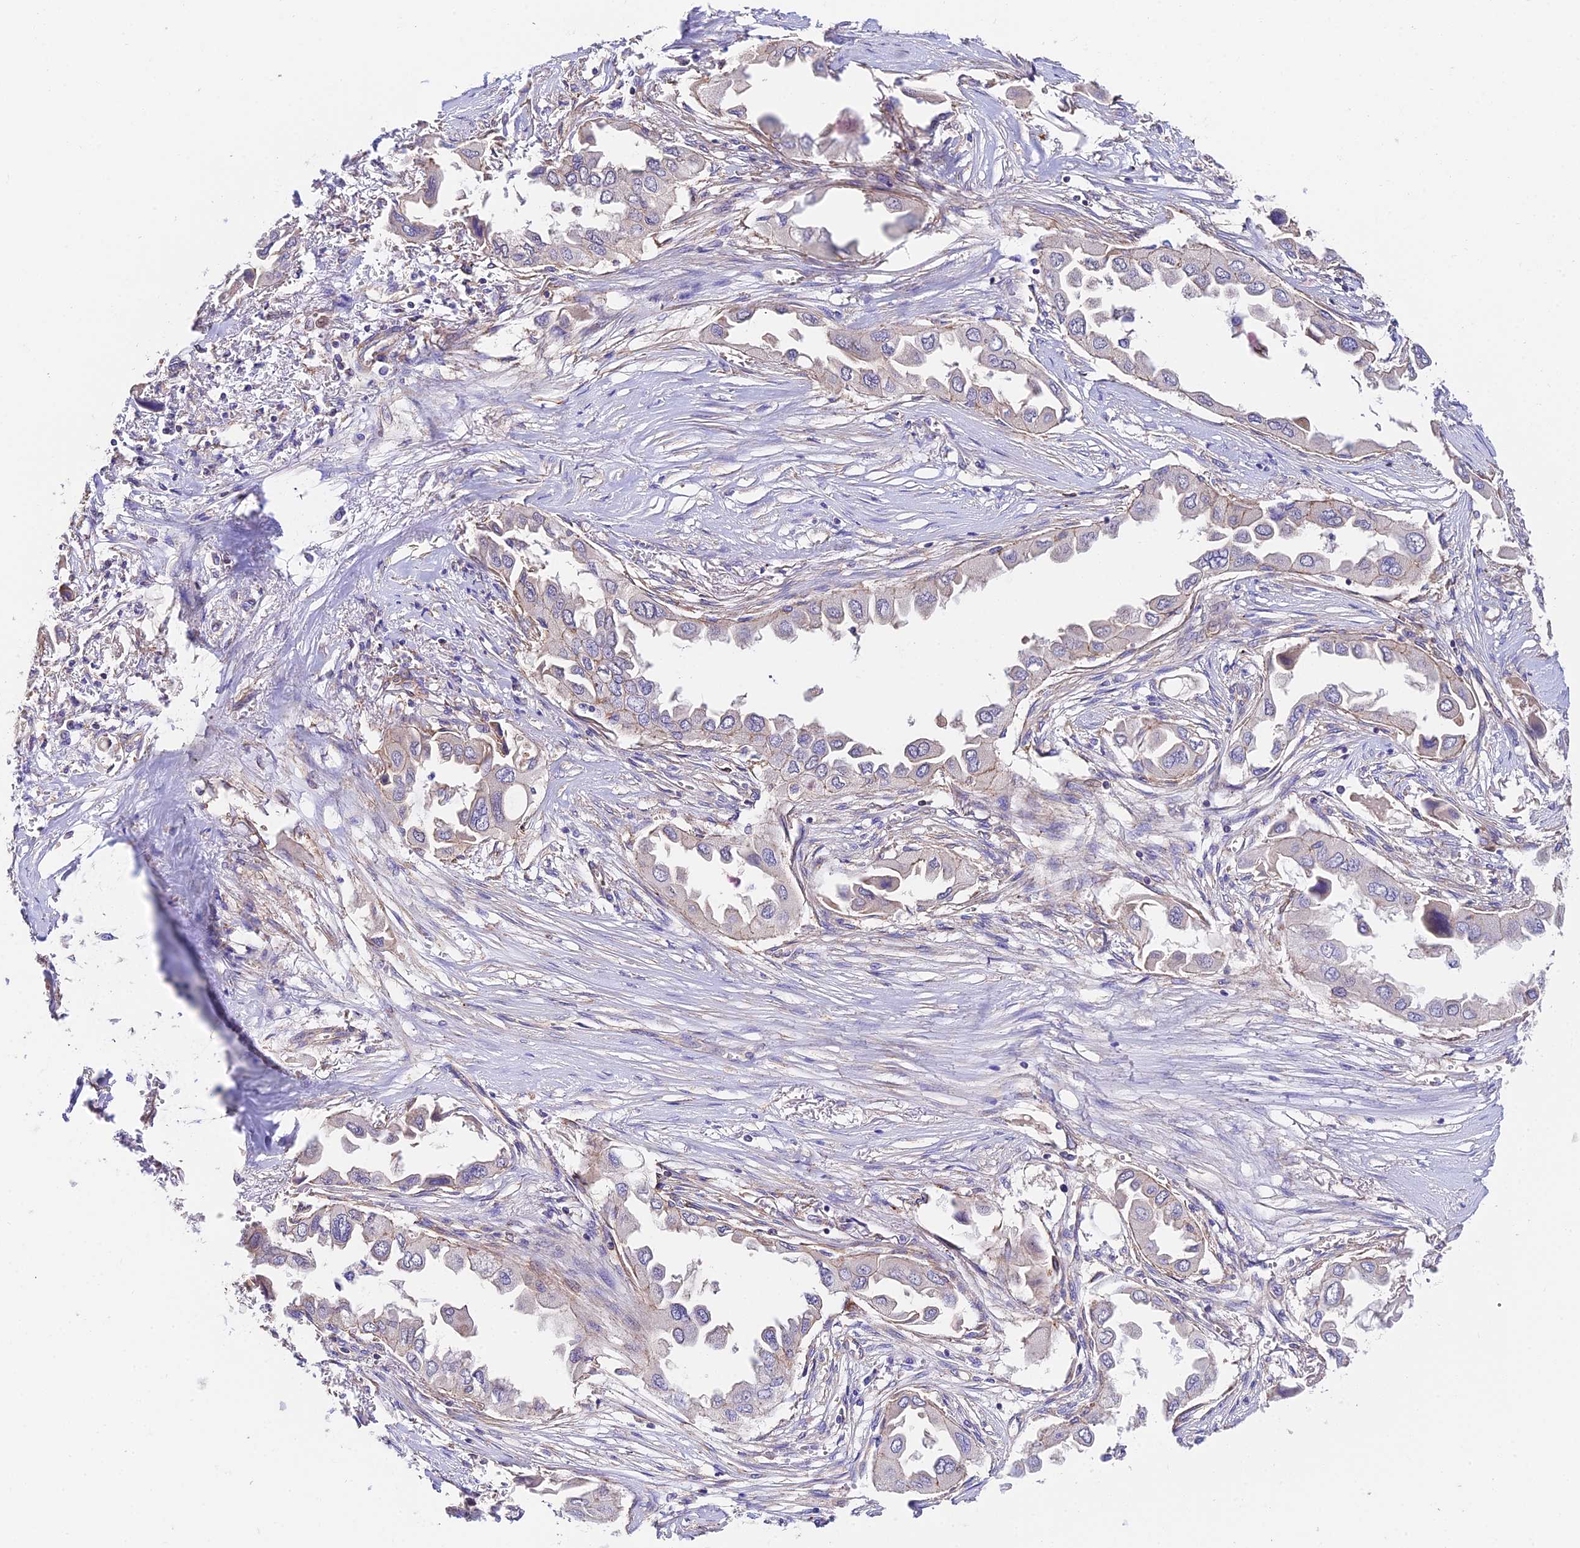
{"staining": {"intensity": "negative", "quantity": "none", "location": "none"}, "tissue": "lung cancer", "cell_type": "Tumor cells", "image_type": "cancer", "snomed": [{"axis": "morphology", "description": "Adenocarcinoma, NOS"}, {"axis": "topography", "description": "Lung"}], "caption": "A micrograph of lung adenocarcinoma stained for a protein displays no brown staining in tumor cells.", "gene": "QRFP", "patient": {"sex": "female", "age": 76}}